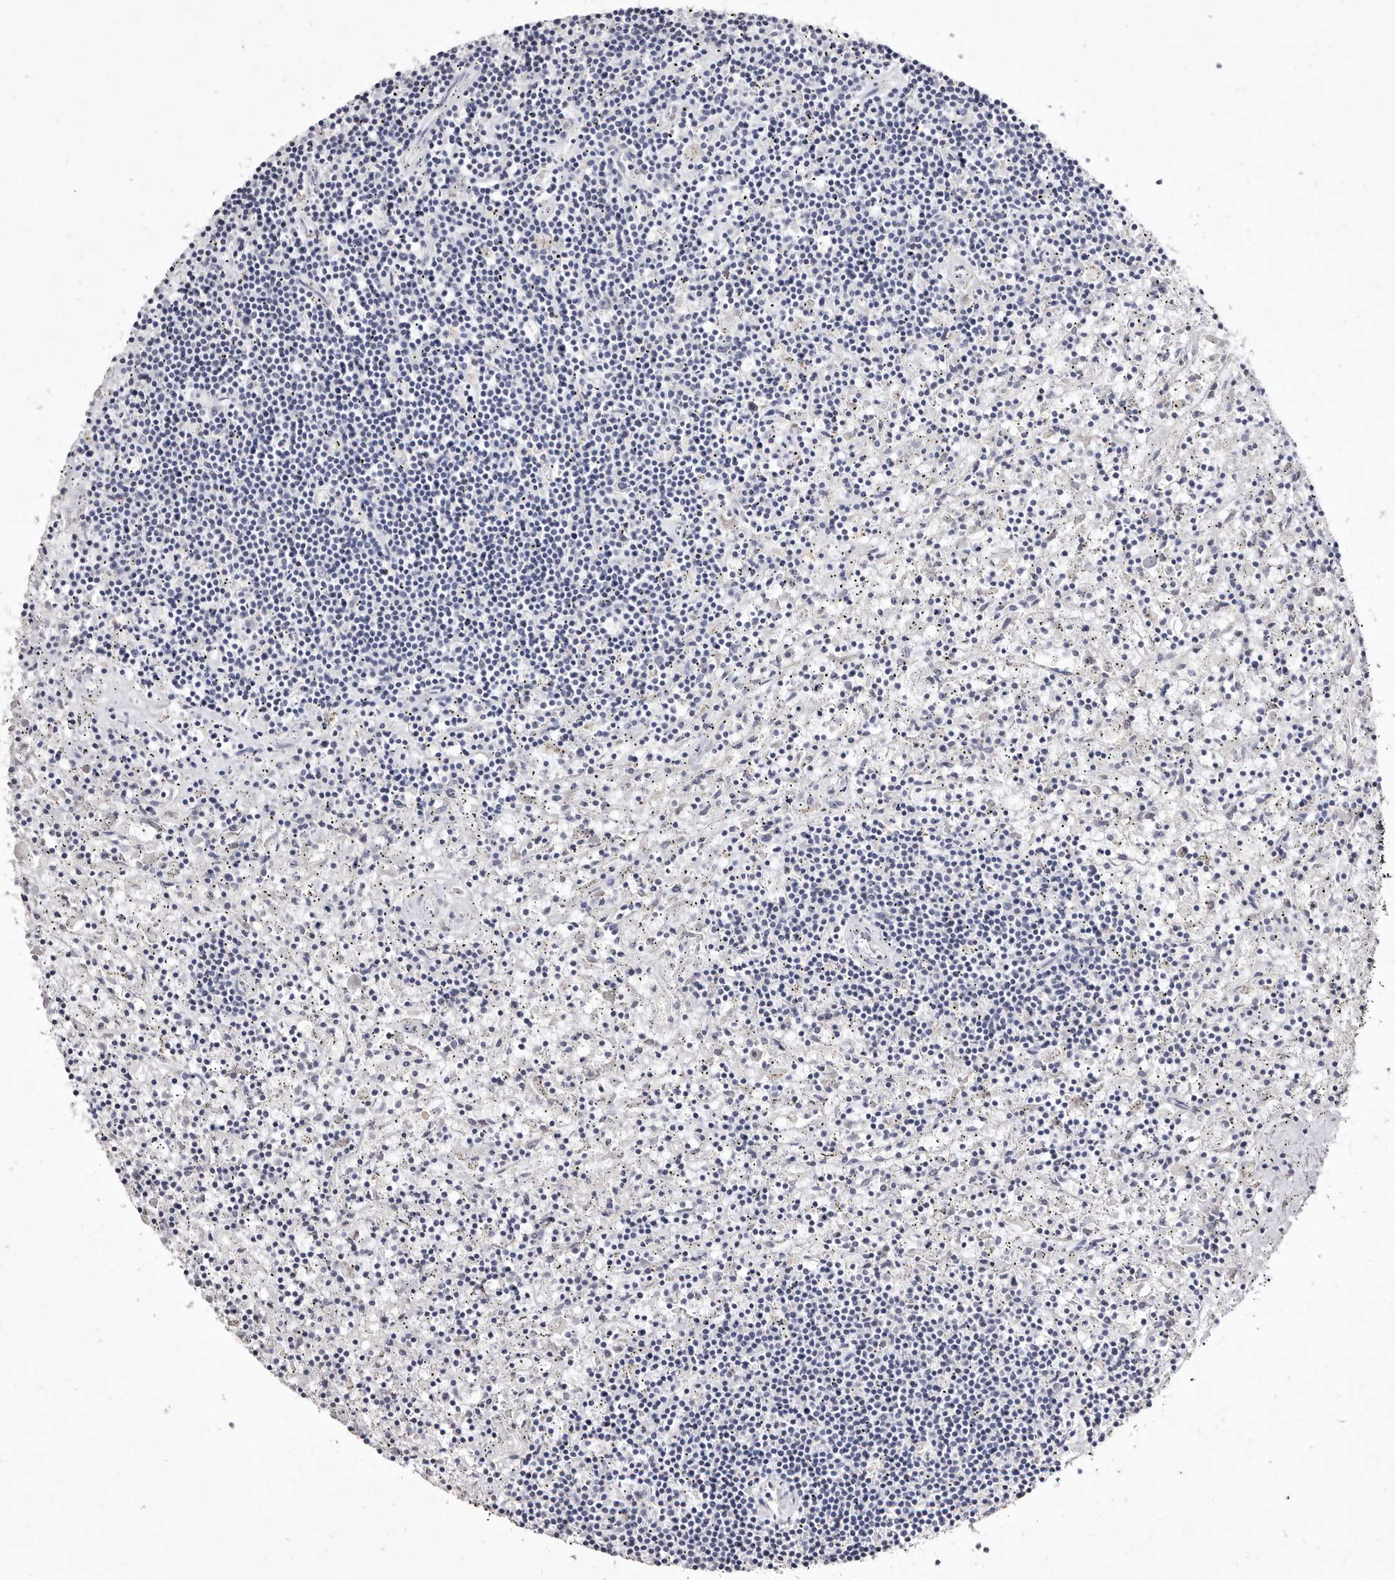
{"staining": {"intensity": "negative", "quantity": "none", "location": "none"}, "tissue": "lymphoma", "cell_type": "Tumor cells", "image_type": "cancer", "snomed": [{"axis": "morphology", "description": "Malignant lymphoma, non-Hodgkin's type, Low grade"}, {"axis": "topography", "description": "Spleen"}], "caption": "This is a micrograph of immunohistochemistry (IHC) staining of malignant lymphoma, non-Hodgkin's type (low-grade), which shows no staining in tumor cells. The staining was performed using DAB (3,3'-diaminobenzidine) to visualize the protein expression in brown, while the nuclei were stained in blue with hematoxylin (Magnification: 20x).", "gene": "CYP2E1", "patient": {"sex": "male", "age": 76}}